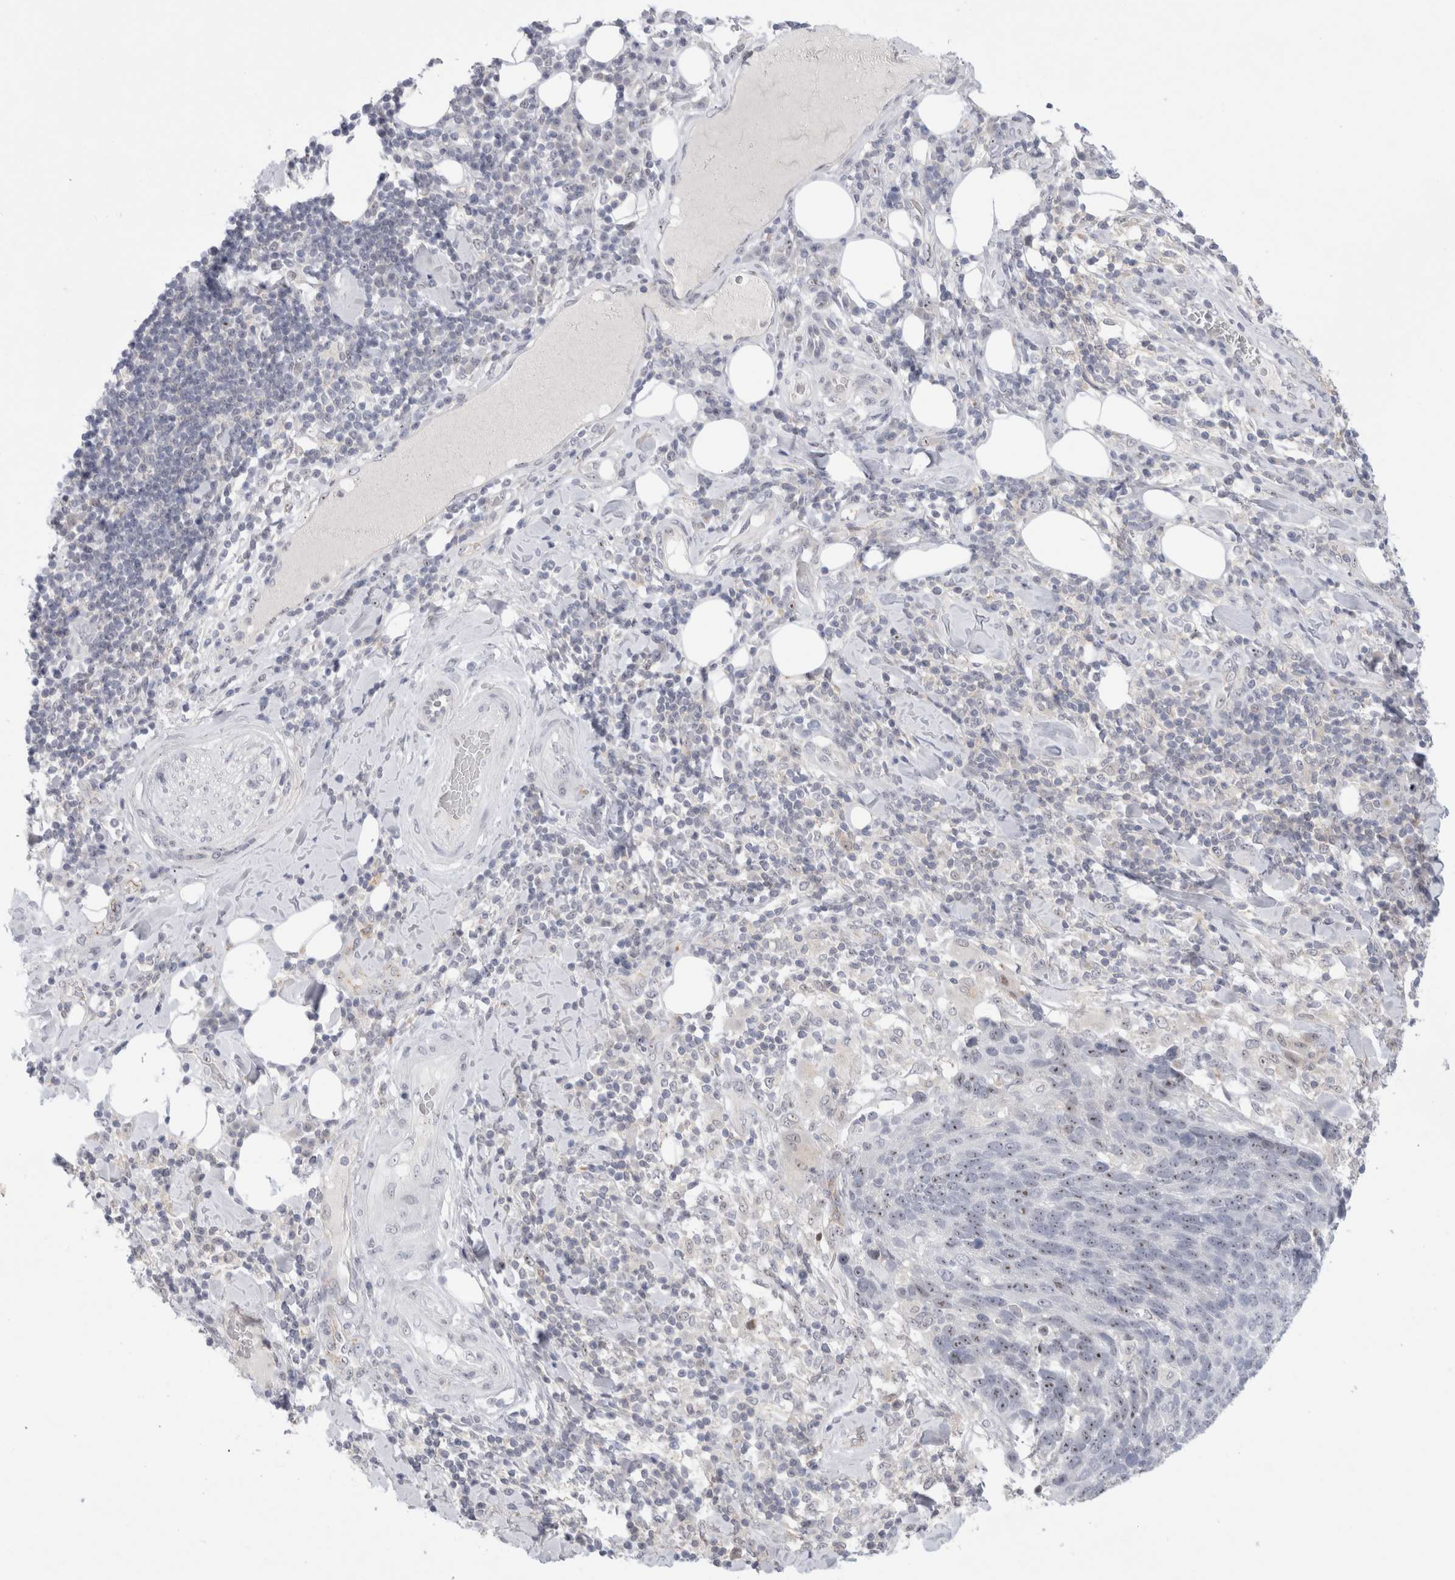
{"staining": {"intensity": "weak", "quantity": "25%-75%", "location": "nuclear"}, "tissue": "lung cancer", "cell_type": "Tumor cells", "image_type": "cancer", "snomed": [{"axis": "morphology", "description": "Squamous cell carcinoma, NOS"}, {"axis": "topography", "description": "Lung"}], "caption": "Protein staining of lung cancer tissue displays weak nuclear positivity in about 25%-75% of tumor cells. The staining was performed using DAB, with brown indicating positive protein expression. Nuclei are stained blue with hematoxylin.", "gene": "CERS5", "patient": {"sex": "male", "age": 66}}